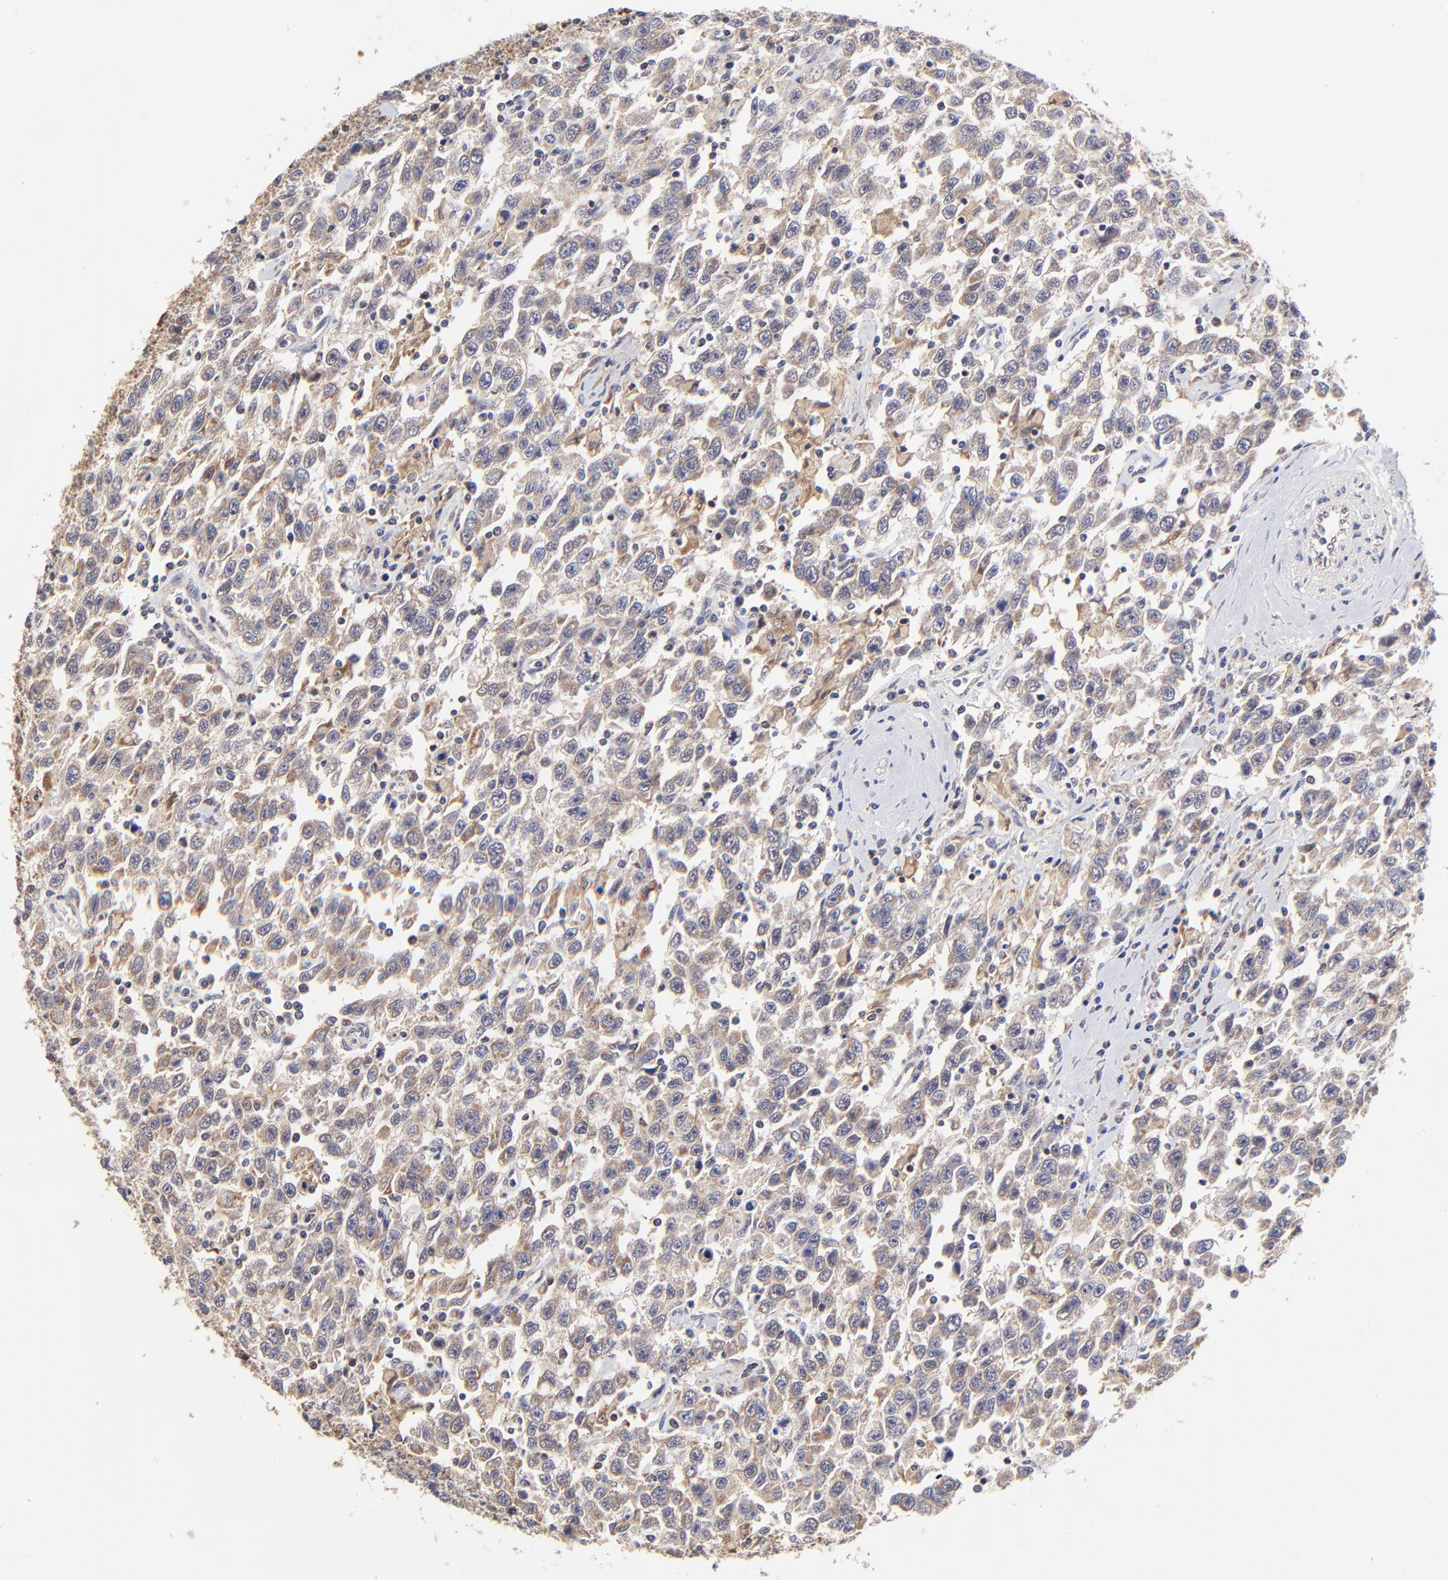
{"staining": {"intensity": "moderate", "quantity": "25%-75%", "location": "cytoplasmic/membranous"}, "tissue": "testis cancer", "cell_type": "Tumor cells", "image_type": "cancer", "snomed": [{"axis": "morphology", "description": "Seminoma, NOS"}, {"axis": "topography", "description": "Testis"}], "caption": "Human testis seminoma stained with a protein marker shows moderate staining in tumor cells.", "gene": "FBXL12", "patient": {"sex": "male", "age": 41}}